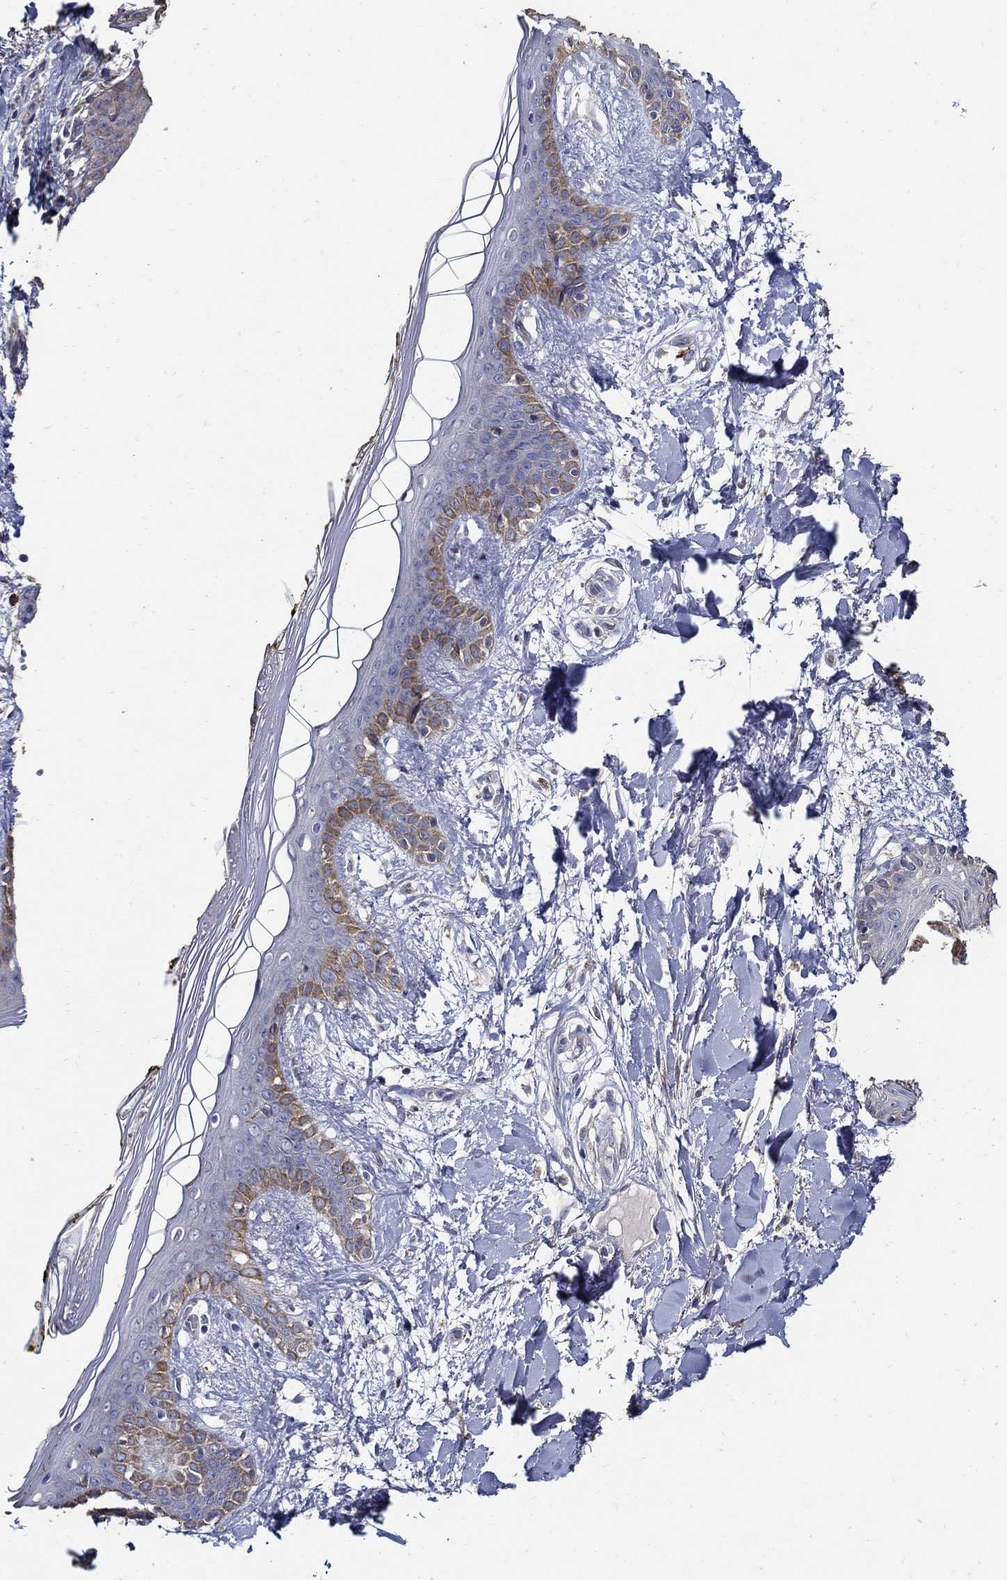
{"staining": {"intensity": "negative", "quantity": "none", "location": "none"}, "tissue": "skin", "cell_type": "Fibroblasts", "image_type": "normal", "snomed": [{"axis": "morphology", "description": "Normal tissue, NOS"}, {"axis": "topography", "description": "Skin"}], "caption": "An IHC micrograph of benign skin is shown. There is no staining in fibroblasts of skin. (Brightfield microscopy of DAB (3,3'-diaminobenzidine) immunohistochemistry at high magnification).", "gene": "EMILIN3", "patient": {"sex": "female", "age": 34}}